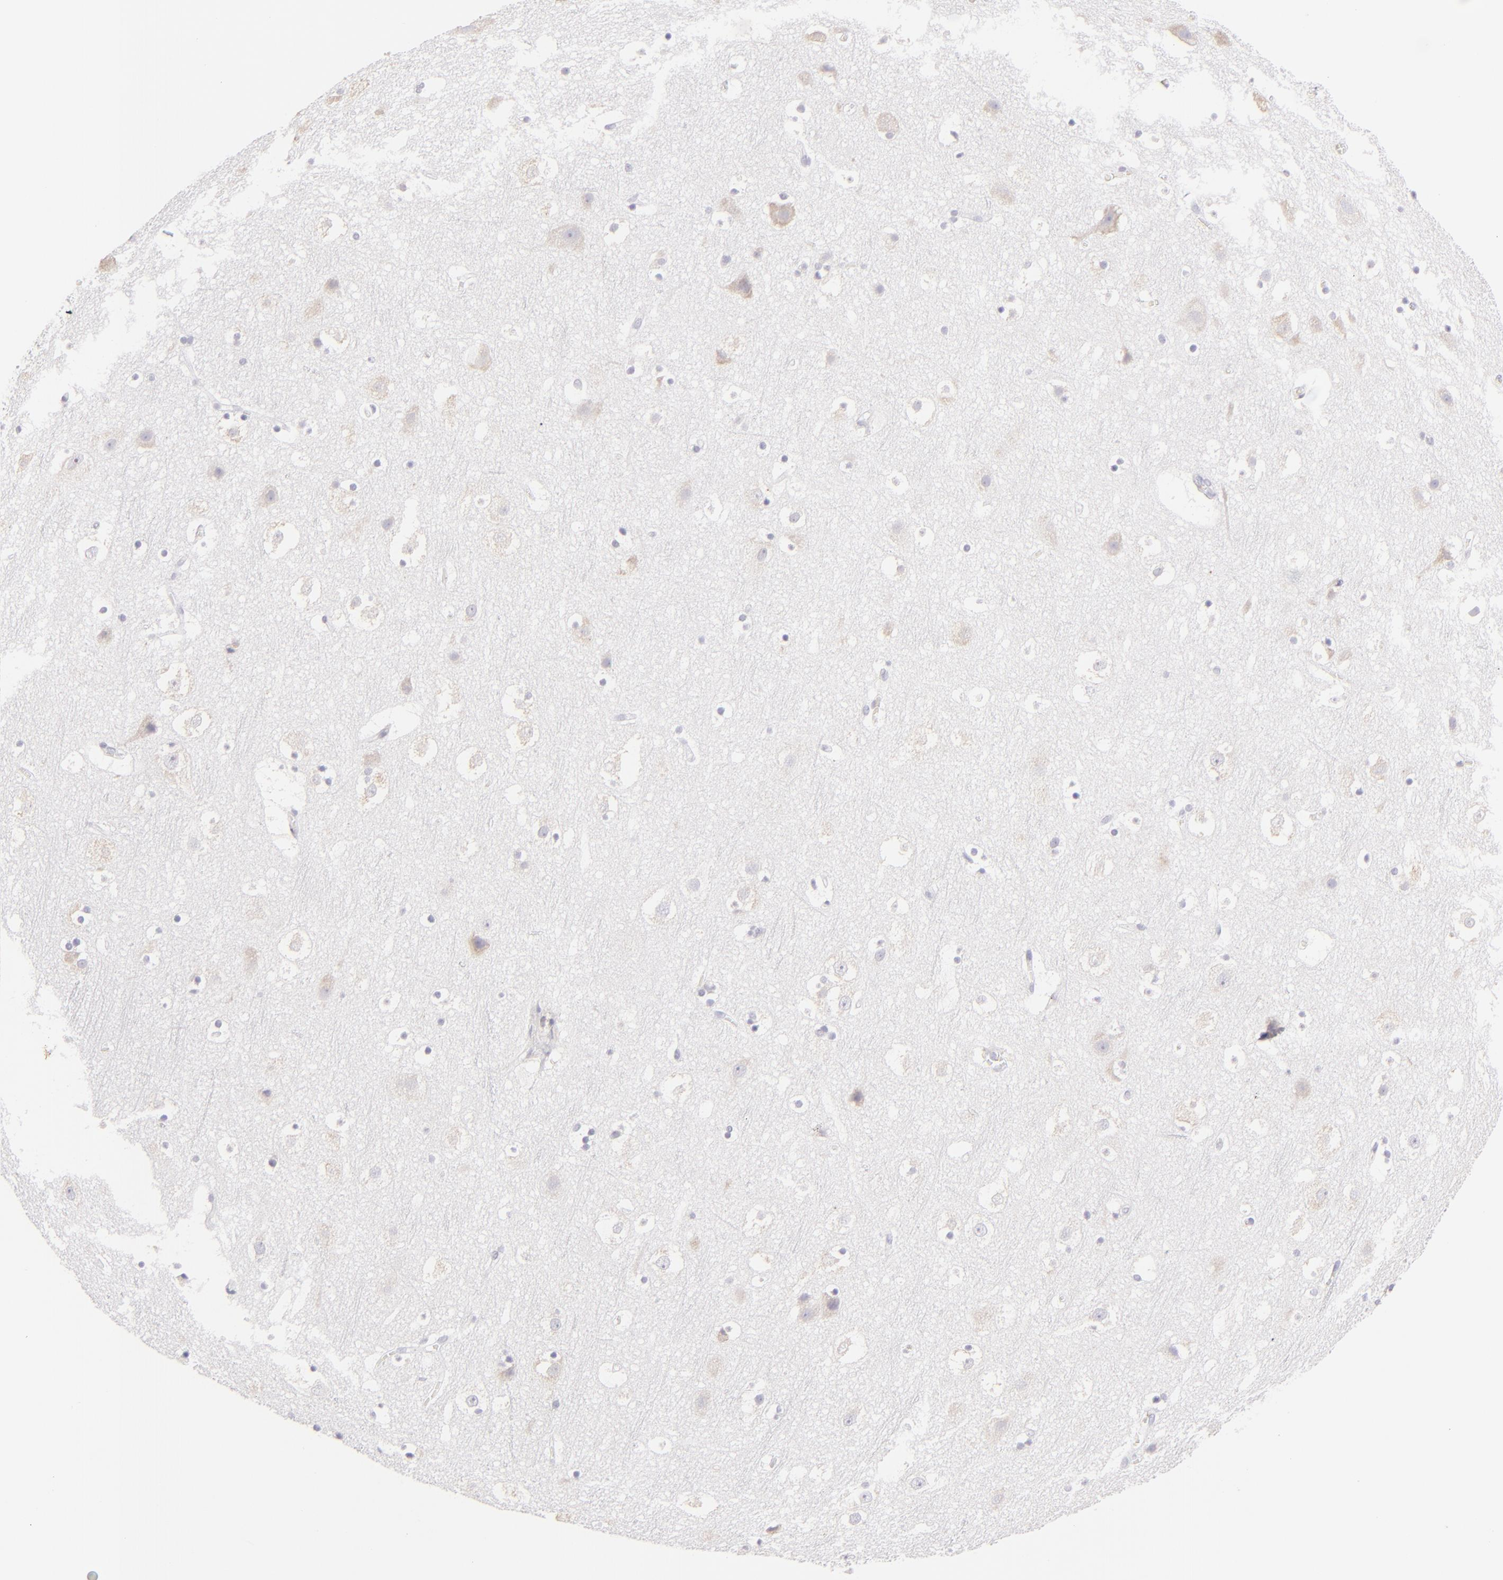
{"staining": {"intensity": "negative", "quantity": "none", "location": "none"}, "tissue": "cerebral cortex", "cell_type": "Endothelial cells", "image_type": "normal", "snomed": [{"axis": "morphology", "description": "Normal tissue, NOS"}, {"axis": "topography", "description": "Cerebral cortex"}], "caption": "The IHC histopathology image has no significant staining in endothelial cells of cerebral cortex. (Brightfield microscopy of DAB (3,3'-diaminobenzidine) IHC at high magnification).", "gene": "CLDN4", "patient": {"sex": "male", "age": 45}}